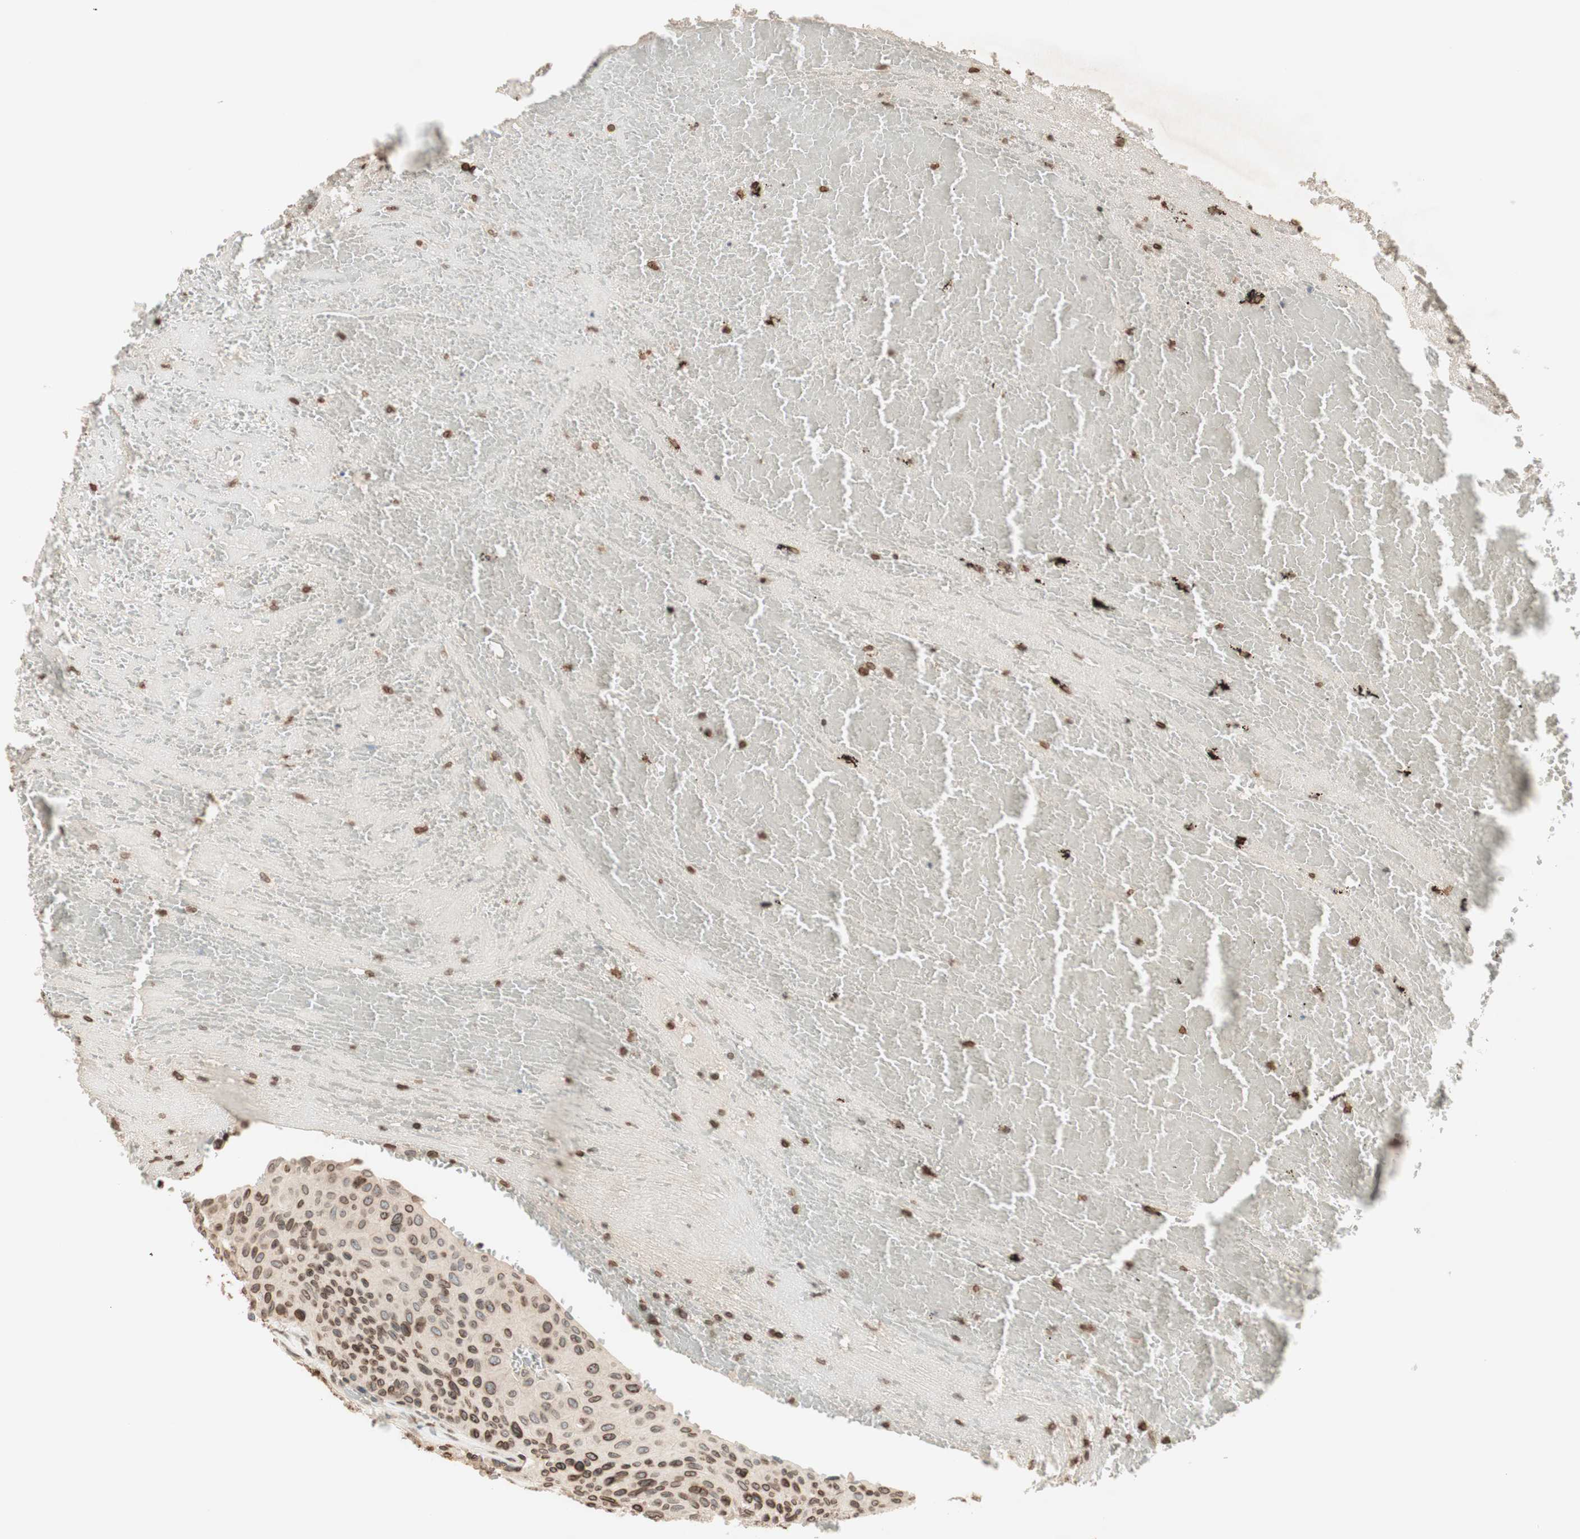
{"staining": {"intensity": "moderate", "quantity": ">75%", "location": "cytoplasmic/membranous,nuclear"}, "tissue": "urothelial cancer", "cell_type": "Tumor cells", "image_type": "cancer", "snomed": [{"axis": "morphology", "description": "Urothelial carcinoma, High grade"}, {"axis": "topography", "description": "Urinary bladder"}], "caption": "Human high-grade urothelial carcinoma stained with a brown dye reveals moderate cytoplasmic/membranous and nuclear positive staining in approximately >75% of tumor cells.", "gene": "TMPO", "patient": {"sex": "male", "age": 66}}